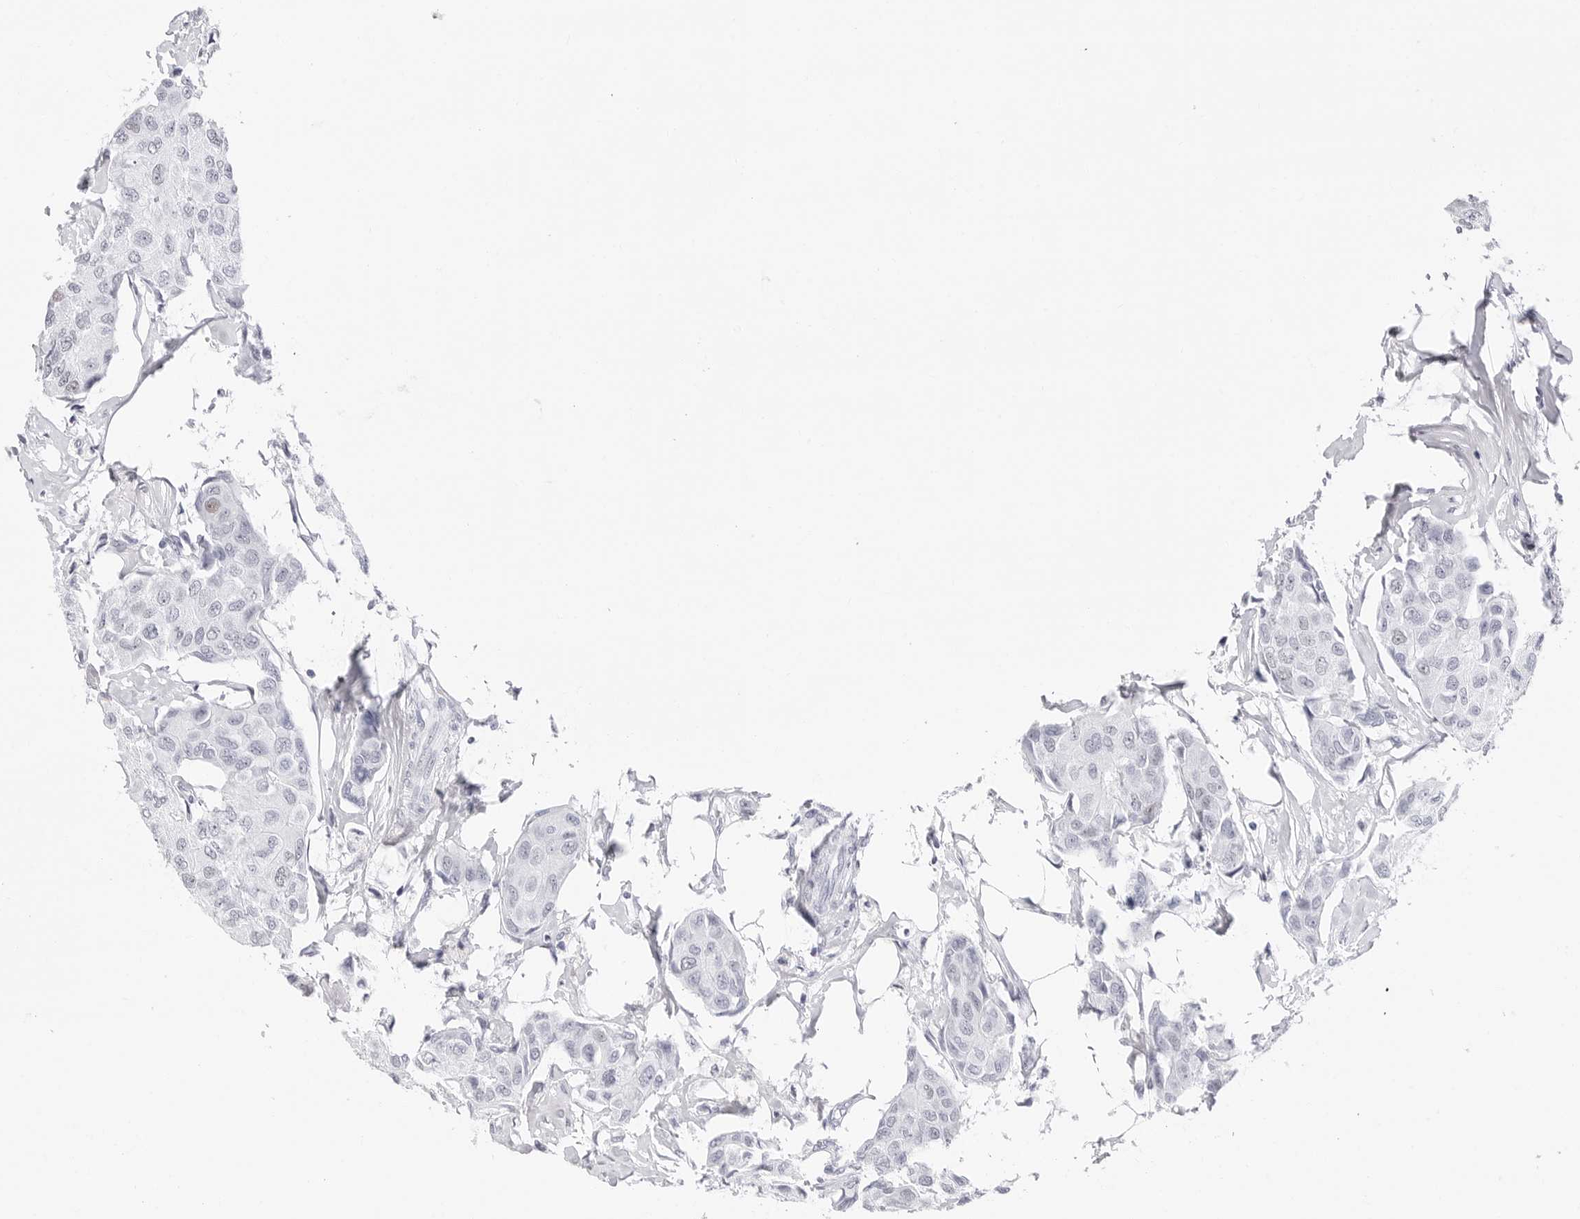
{"staining": {"intensity": "negative", "quantity": "none", "location": "none"}, "tissue": "breast cancer", "cell_type": "Tumor cells", "image_type": "cancer", "snomed": [{"axis": "morphology", "description": "Duct carcinoma"}, {"axis": "topography", "description": "Breast"}], "caption": "There is no significant staining in tumor cells of breast cancer (intraductal carcinoma).", "gene": "NASP", "patient": {"sex": "female", "age": 80}}